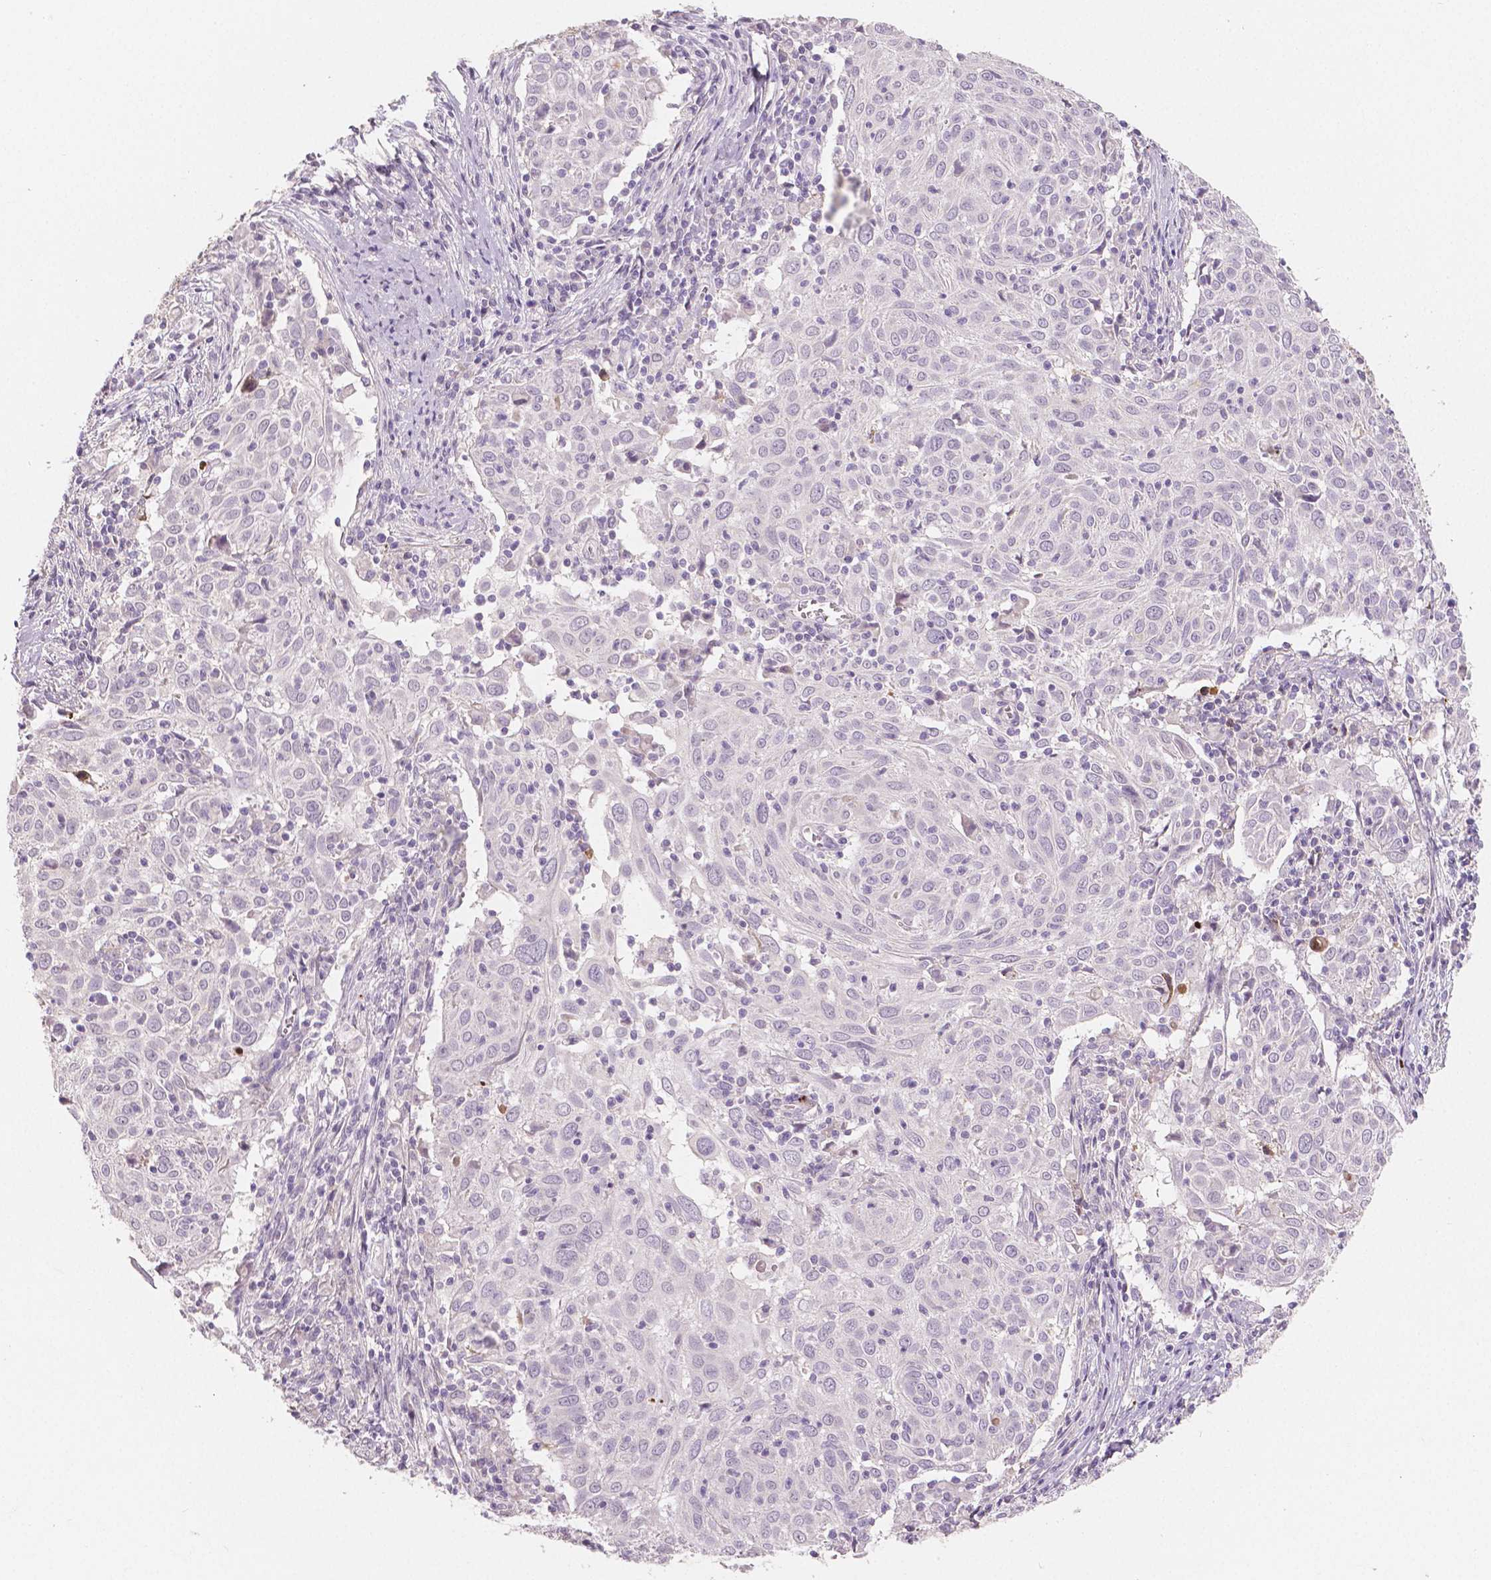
{"staining": {"intensity": "negative", "quantity": "none", "location": "none"}, "tissue": "cervical cancer", "cell_type": "Tumor cells", "image_type": "cancer", "snomed": [{"axis": "morphology", "description": "Squamous cell carcinoma, NOS"}, {"axis": "topography", "description": "Cervix"}], "caption": "Immunohistochemistry image of human squamous cell carcinoma (cervical) stained for a protein (brown), which exhibits no positivity in tumor cells.", "gene": "APOA4", "patient": {"sex": "female", "age": 39}}